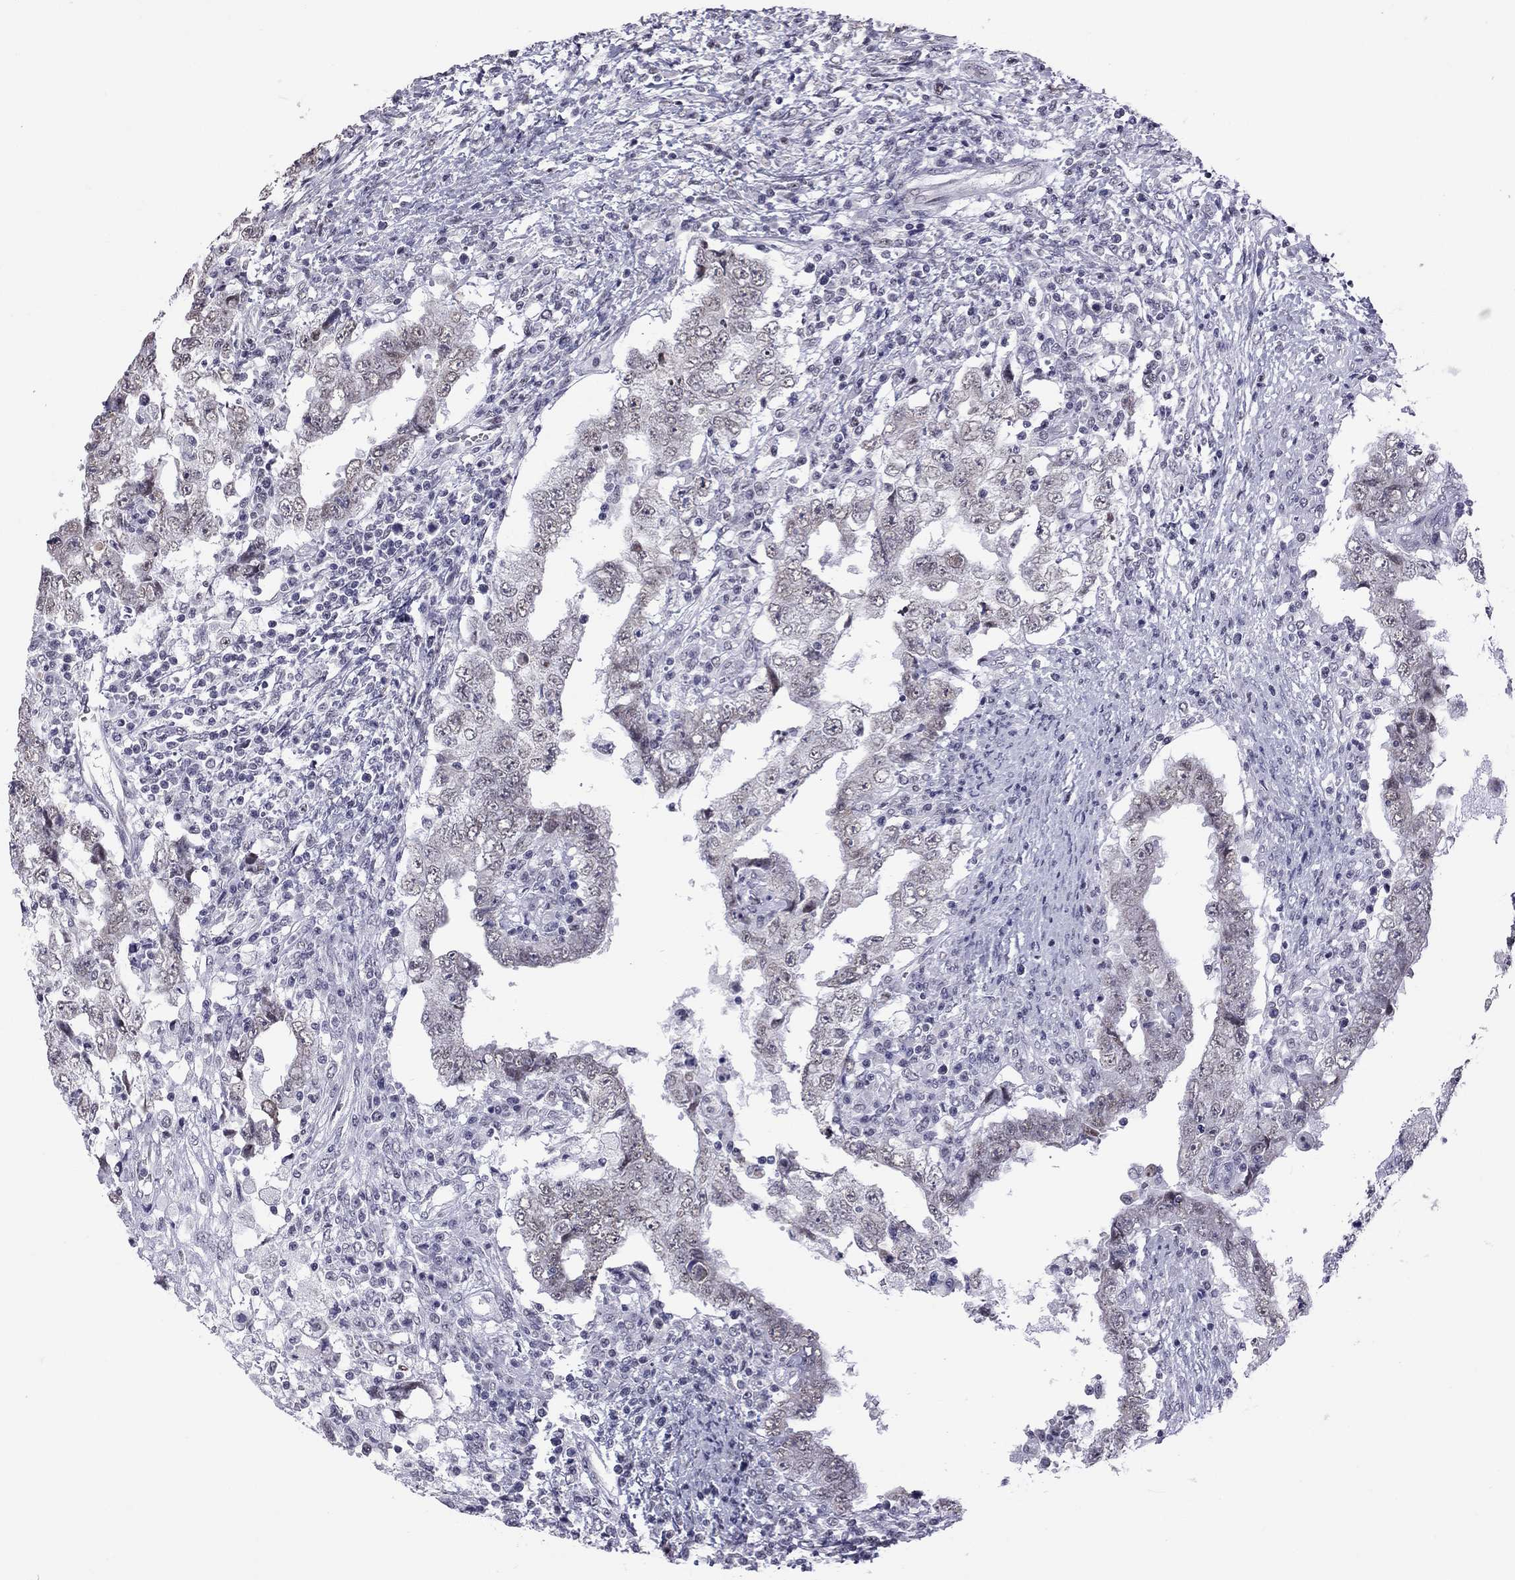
{"staining": {"intensity": "negative", "quantity": "none", "location": "none"}, "tissue": "testis cancer", "cell_type": "Tumor cells", "image_type": "cancer", "snomed": [{"axis": "morphology", "description": "Carcinoma, Embryonal, NOS"}, {"axis": "topography", "description": "Testis"}], "caption": "Embryonal carcinoma (testis) stained for a protein using IHC reveals no positivity tumor cells.", "gene": "PPP1R3A", "patient": {"sex": "male", "age": 26}}